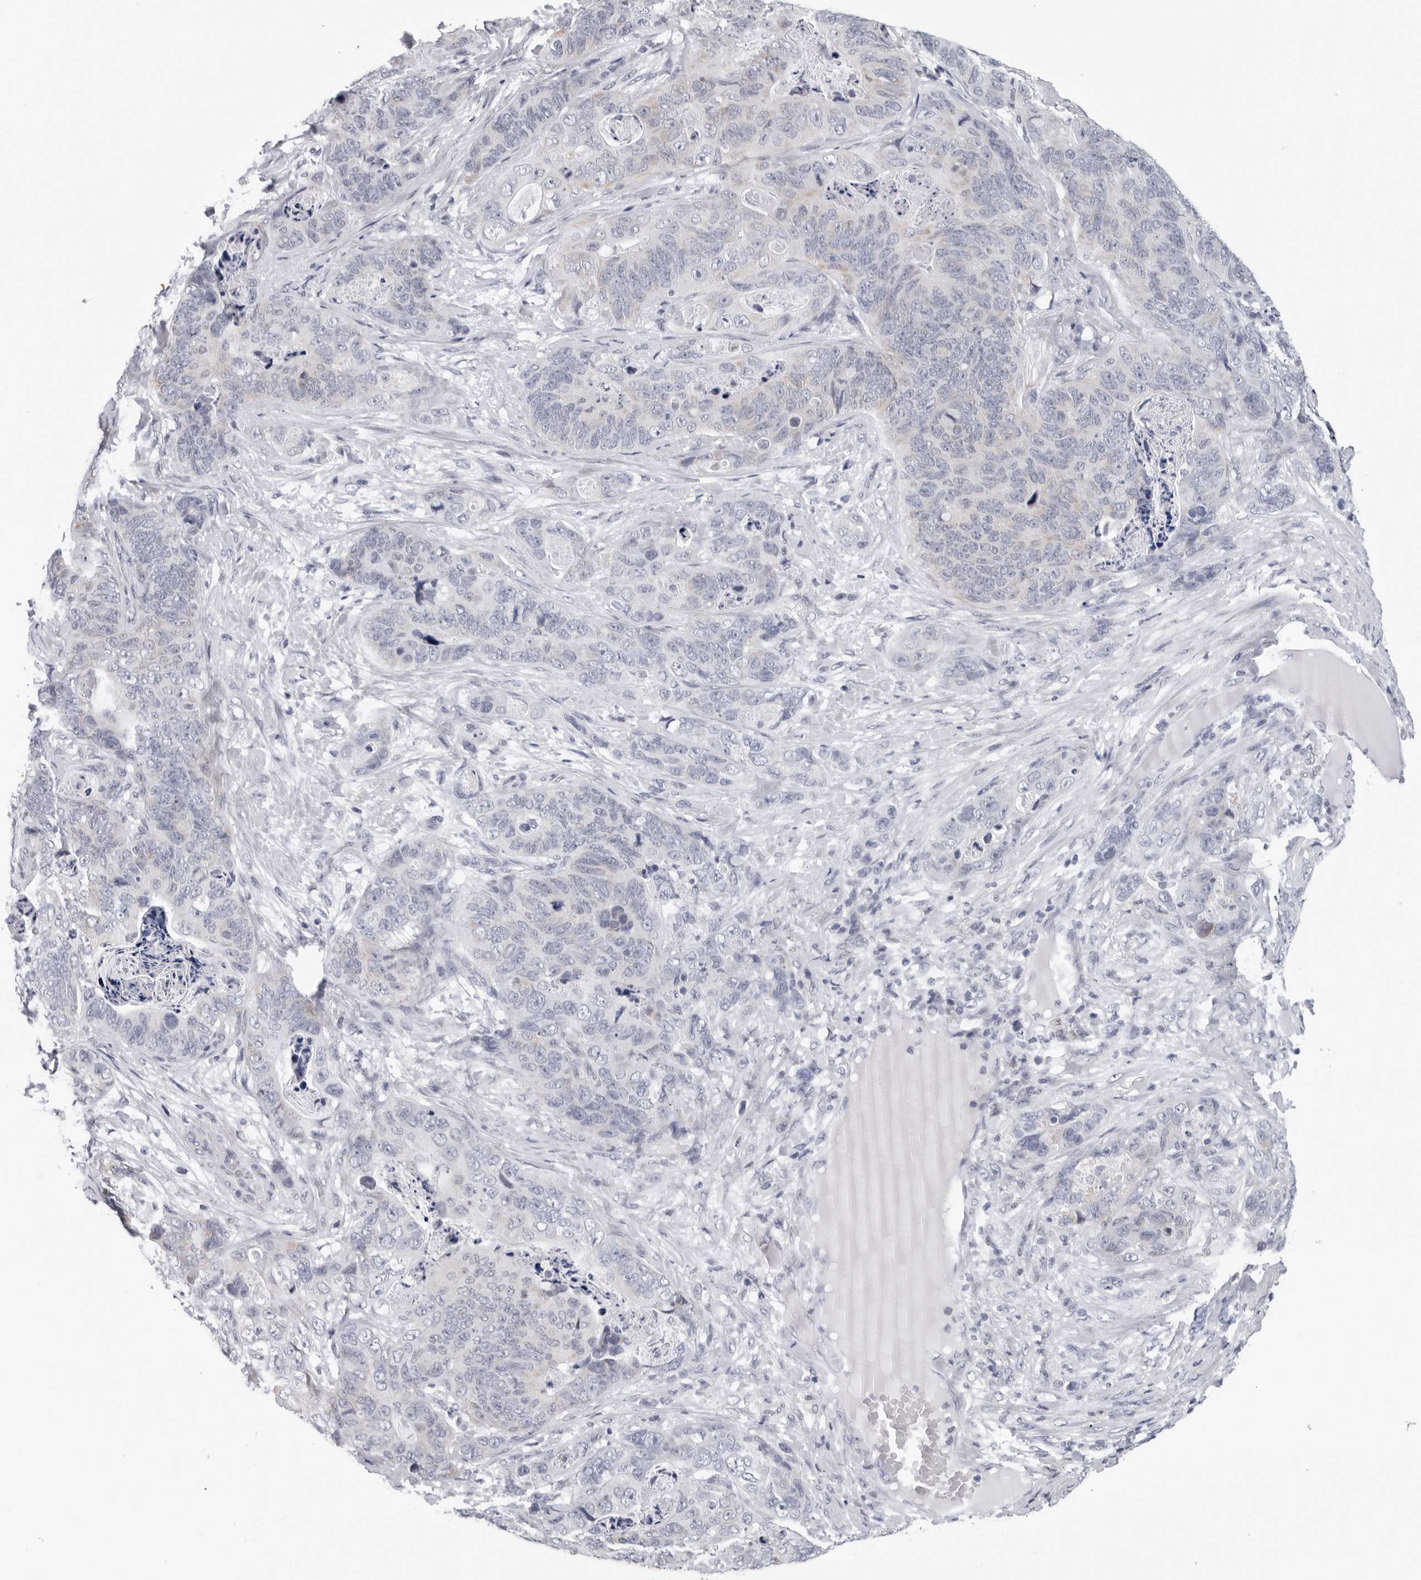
{"staining": {"intensity": "negative", "quantity": "none", "location": "none"}, "tissue": "stomach cancer", "cell_type": "Tumor cells", "image_type": "cancer", "snomed": [{"axis": "morphology", "description": "Normal tissue, NOS"}, {"axis": "morphology", "description": "Adenocarcinoma, NOS"}, {"axis": "topography", "description": "Stomach"}], "caption": "The immunohistochemistry image has no significant positivity in tumor cells of stomach cancer tissue.", "gene": "CPT2", "patient": {"sex": "female", "age": 89}}